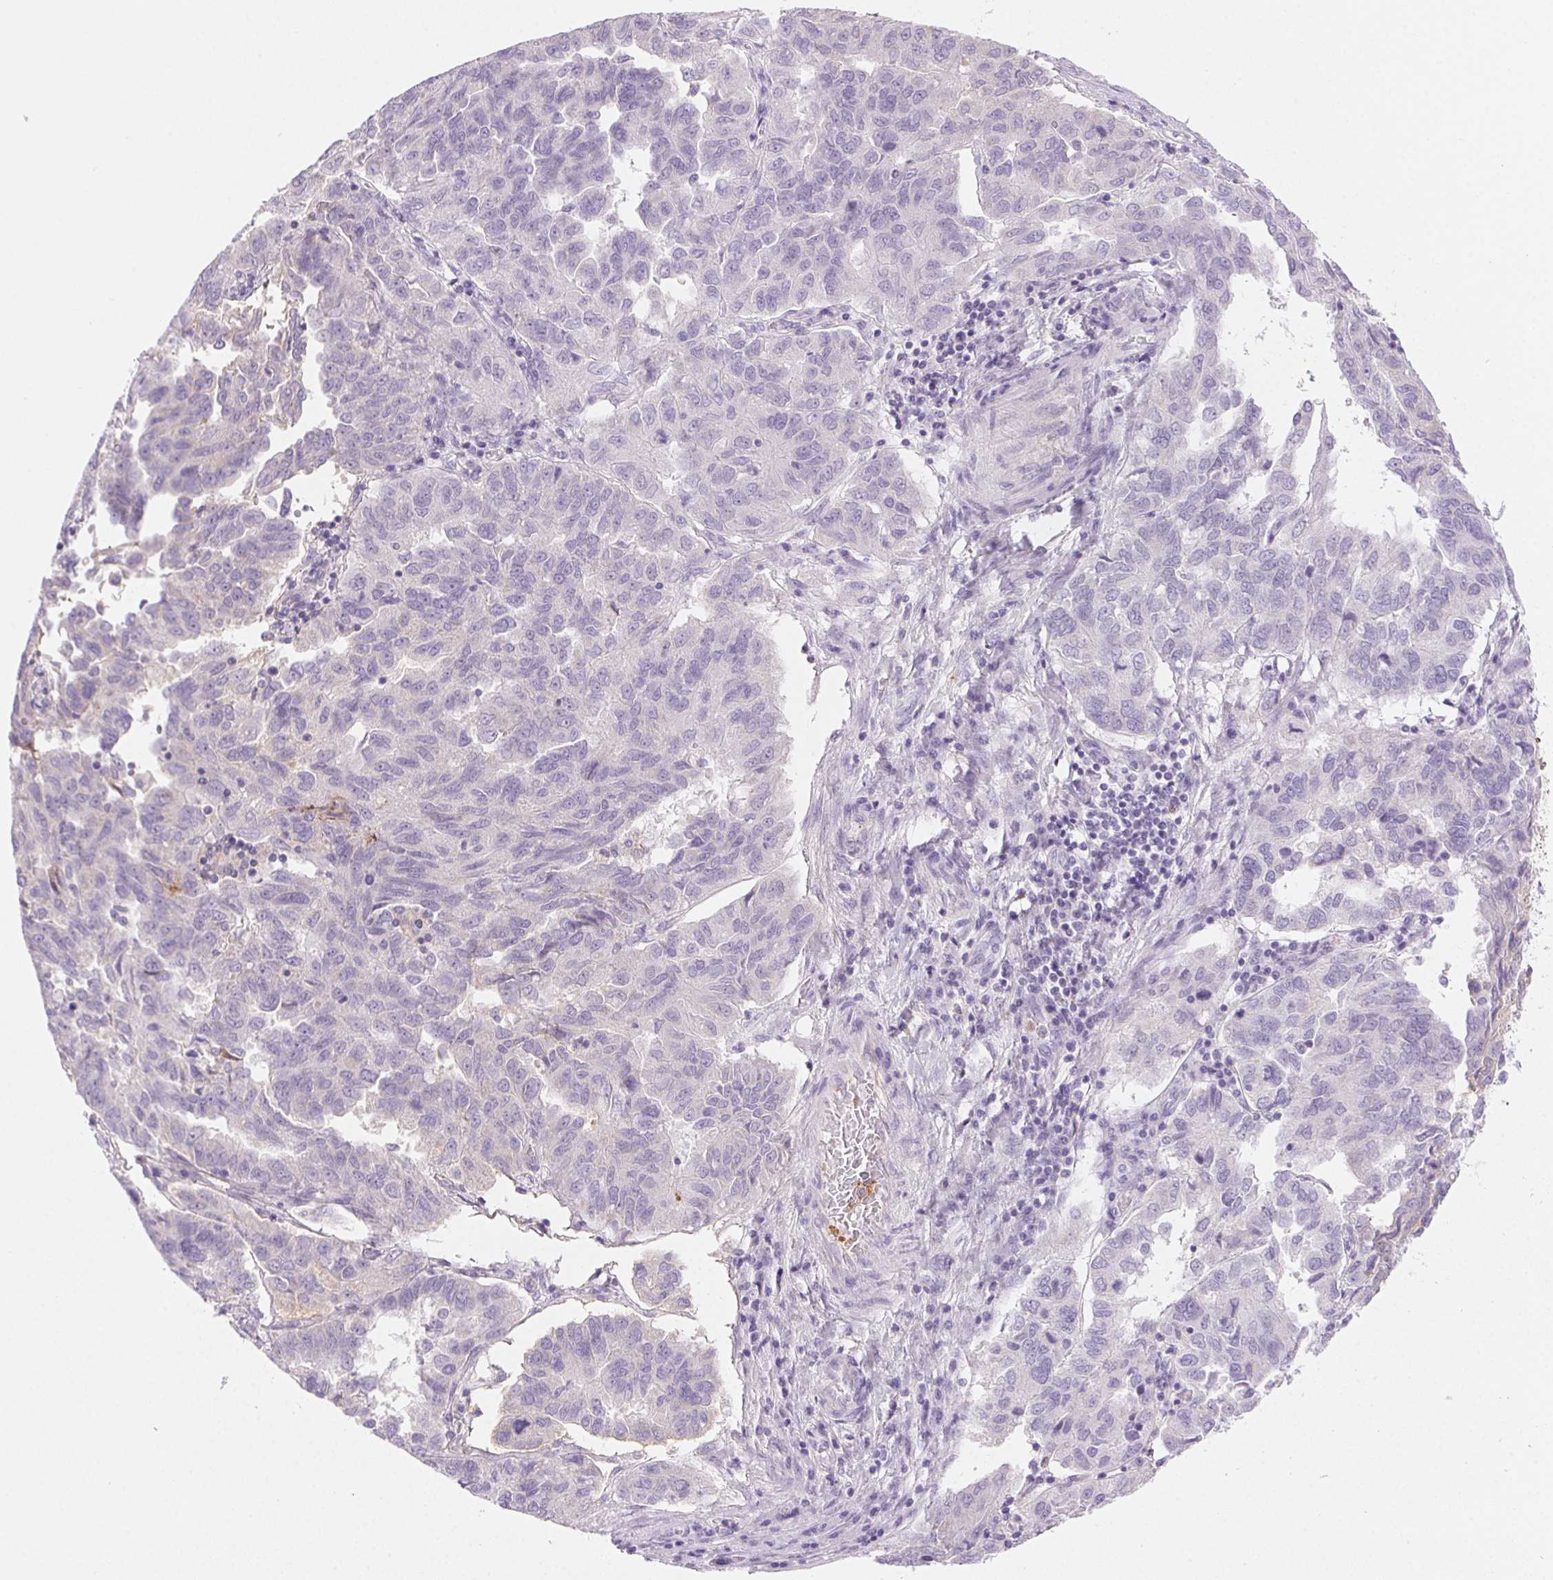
{"staining": {"intensity": "negative", "quantity": "none", "location": "none"}, "tissue": "ovarian cancer", "cell_type": "Tumor cells", "image_type": "cancer", "snomed": [{"axis": "morphology", "description": "Cystadenocarcinoma, serous, NOS"}, {"axis": "topography", "description": "Ovary"}], "caption": "Tumor cells are negative for brown protein staining in ovarian serous cystadenocarcinoma.", "gene": "FGA", "patient": {"sex": "female", "age": 64}}